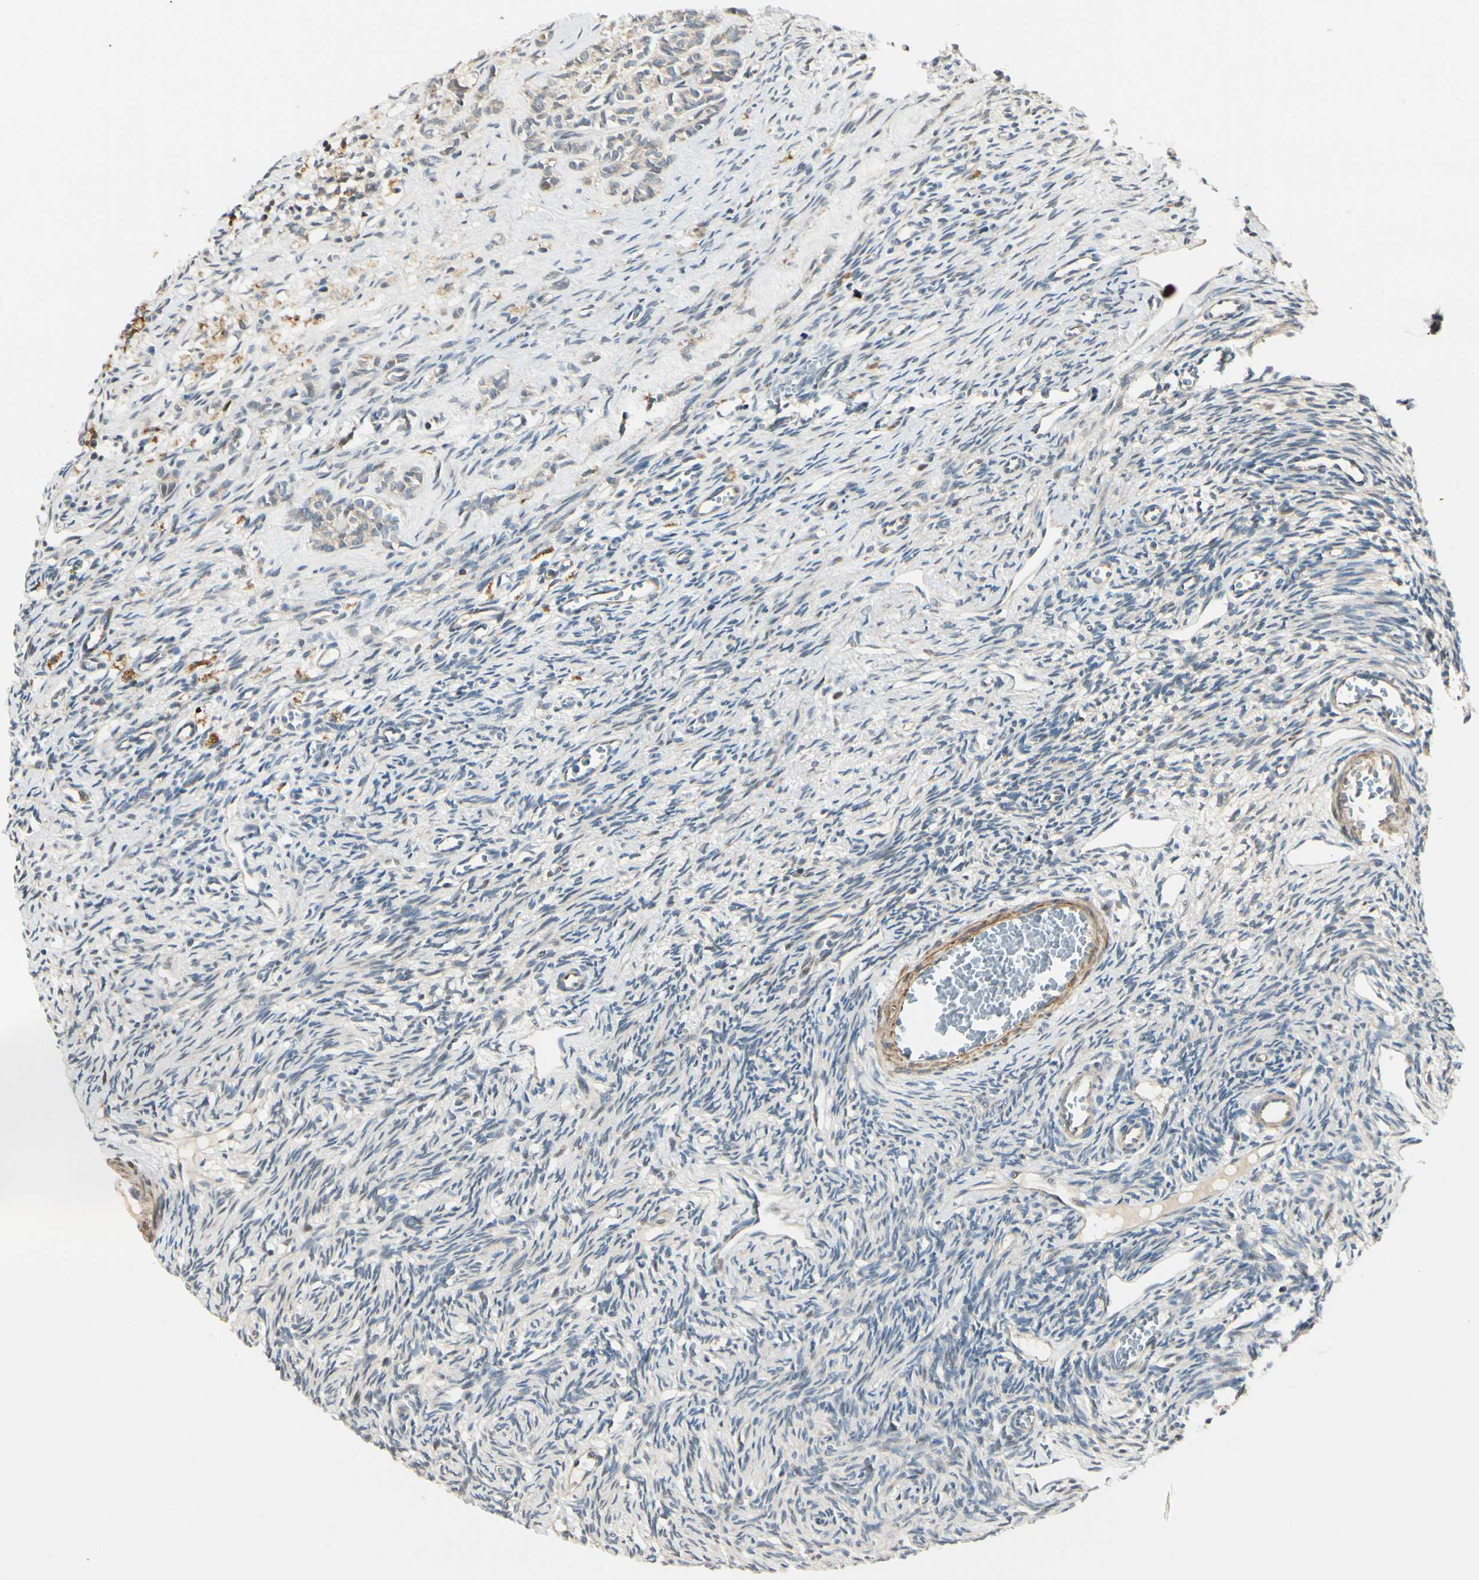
{"staining": {"intensity": "negative", "quantity": "none", "location": "none"}, "tissue": "ovary", "cell_type": "Ovarian stroma cells", "image_type": "normal", "snomed": [{"axis": "morphology", "description": "Normal tissue, NOS"}, {"axis": "topography", "description": "Ovary"}], "caption": "DAB immunohistochemical staining of unremarkable ovary demonstrates no significant expression in ovarian stroma cells. Brightfield microscopy of IHC stained with DAB (brown) and hematoxylin (blue), captured at high magnification.", "gene": "P4HA3", "patient": {"sex": "female", "age": 33}}